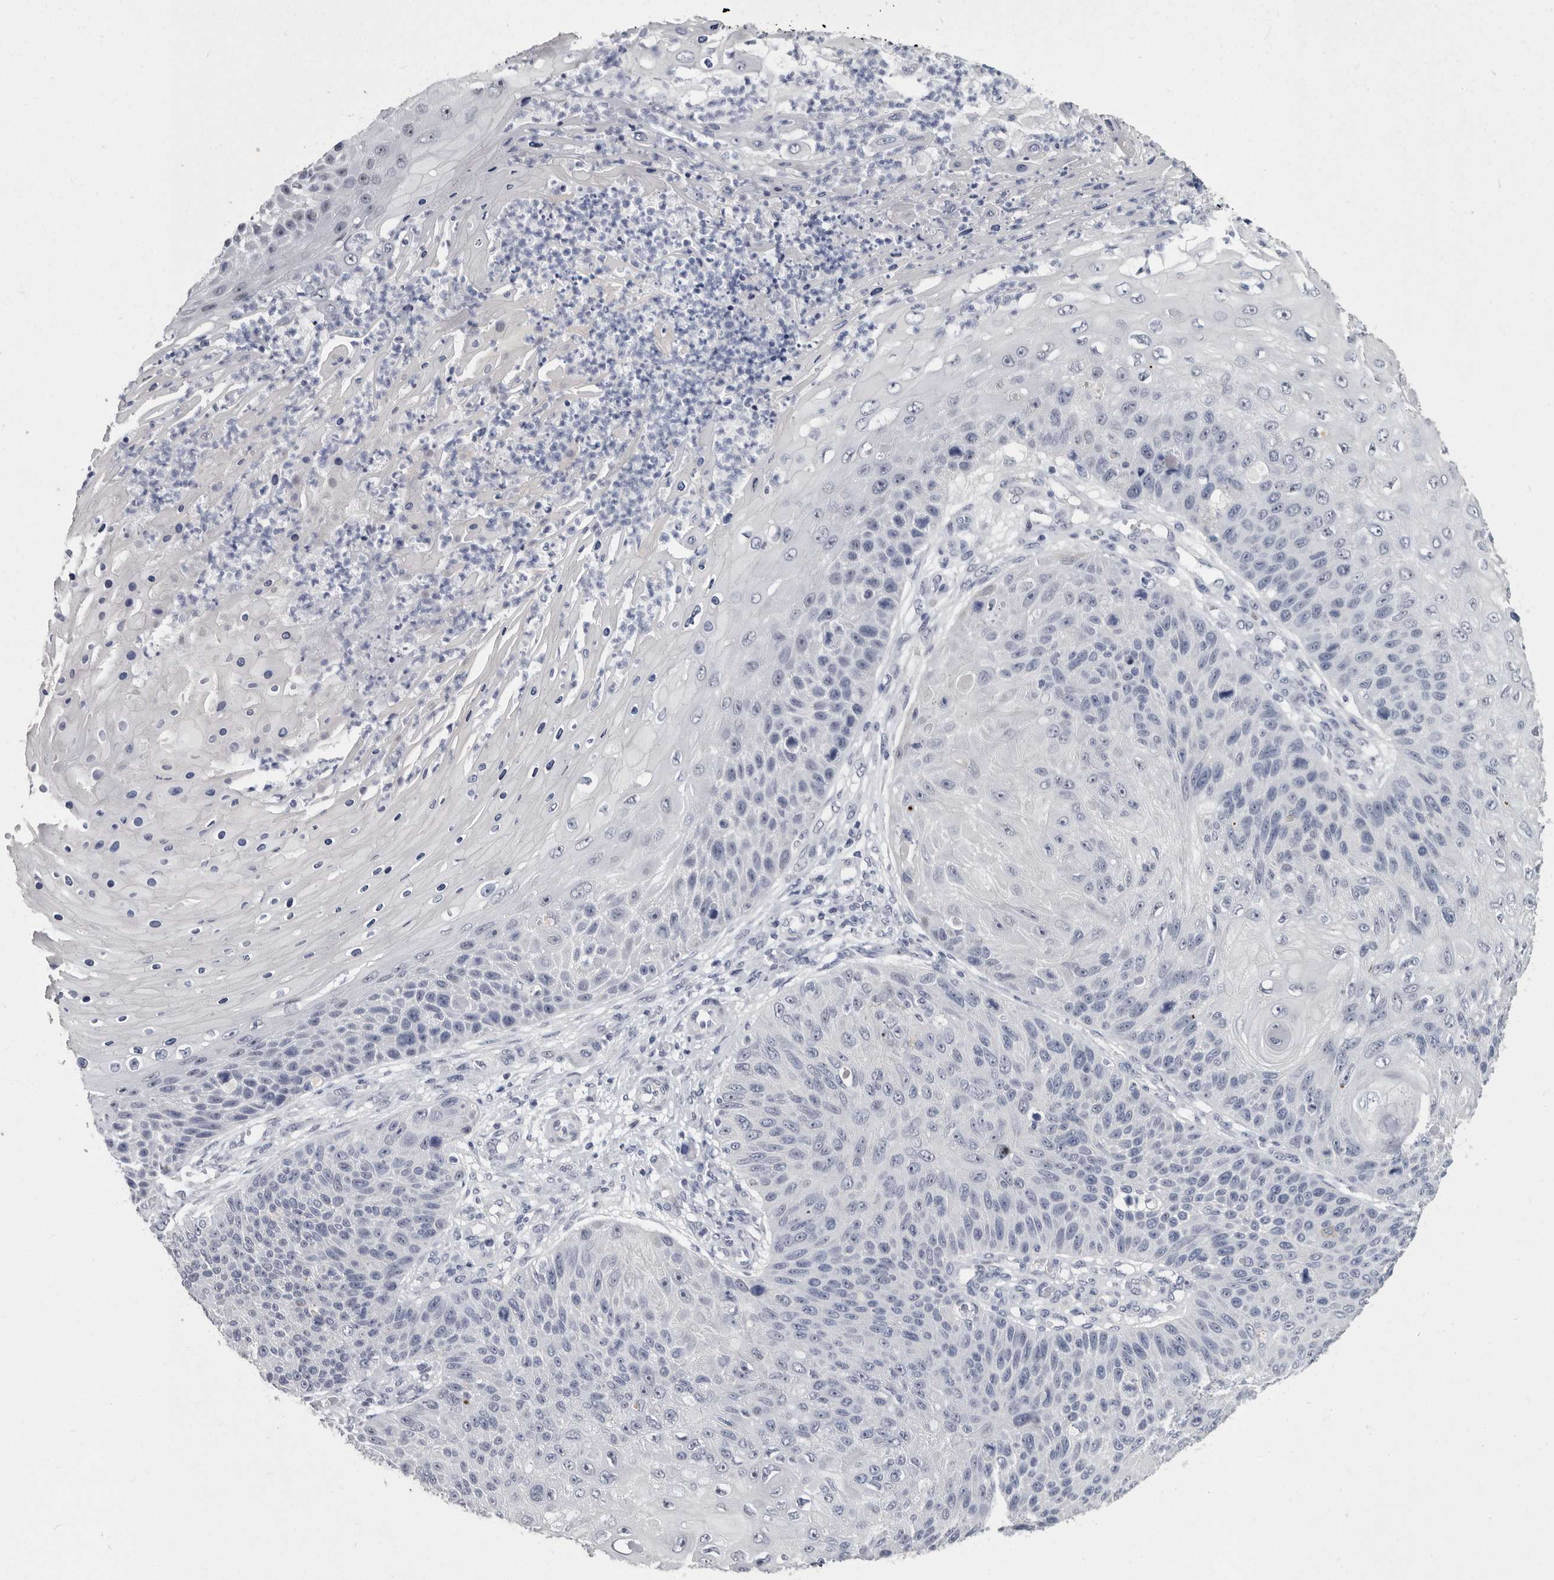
{"staining": {"intensity": "negative", "quantity": "none", "location": "none"}, "tissue": "skin cancer", "cell_type": "Tumor cells", "image_type": "cancer", "snomed": [{"axis": "morphology", "description": "Squamous cell carcinoma, NOS"}, {"axis": "topography", "description": "Skin"}], "caption": "An image of human skin squamous cell carcinoma is negative for staining in tumor cells.", "gene": "WRAP73", "patient": {"sex": "female", "age": 88}}